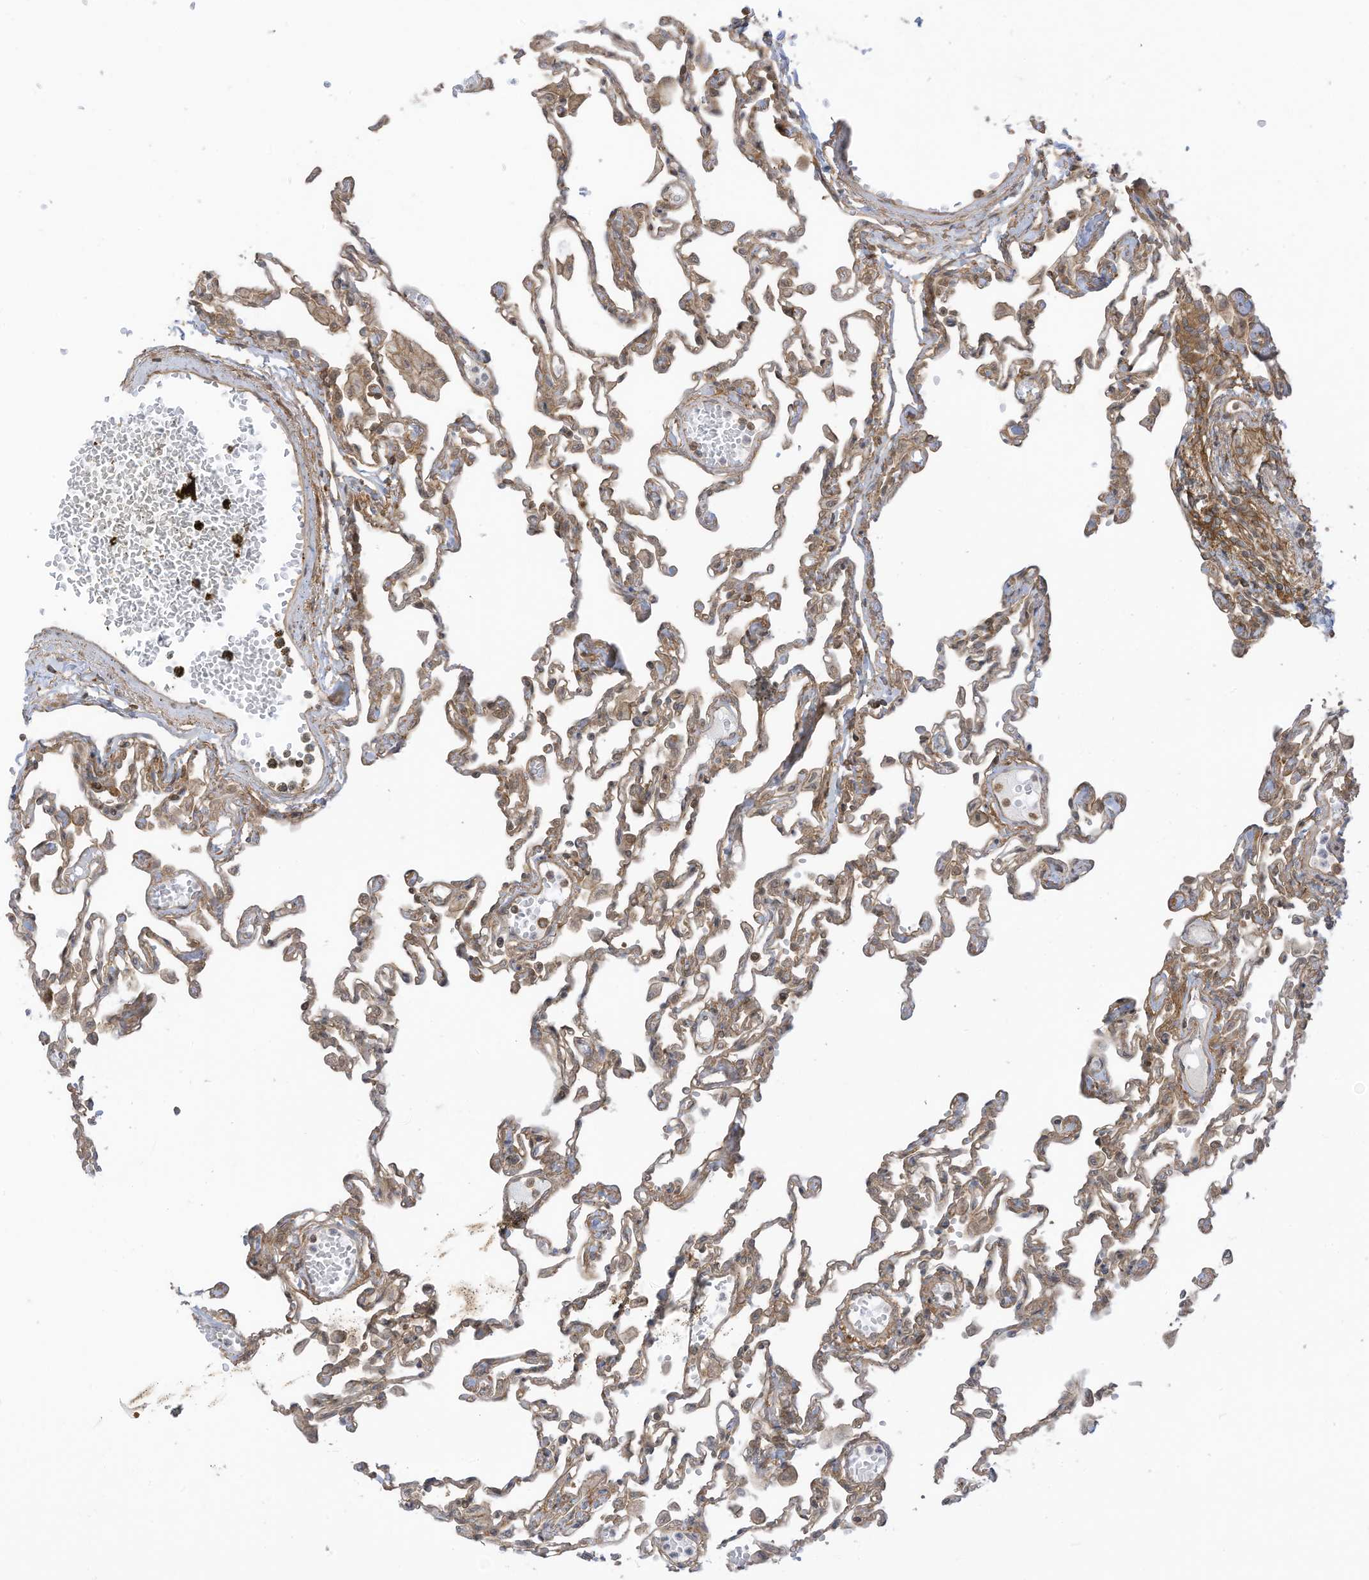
{"staining": {"intensity": "moderate", "quantity": "25%-75%", "location": "cytoplasmic/membranous"}, "tissue": "lung", "cell_type": "Alveolar cells", "image_type": "normal", "snomed": [{"axis": "morphology", "description": "Normal tissue, NOS"}, {"axis": "topography", "description": "Bronchus"}, {"axis": "topography", "description": "Lung"}], "caption": "IHC (DAB (3,3'-diaminobenzidine)) staining of unremarkable lung shows moderate cytoplasmic/membranous protein positivity in approximately 25%-75% of alveolar cells. The staining was performed using DAB (3,3'-diaminobenzidine) to visualize the protein expression in brown, while the nuclei were stained in blue with hematoxylin (Magnification: 20x).", "gene": "REPS1", "patient": {"sex": "female", "age": 49}}